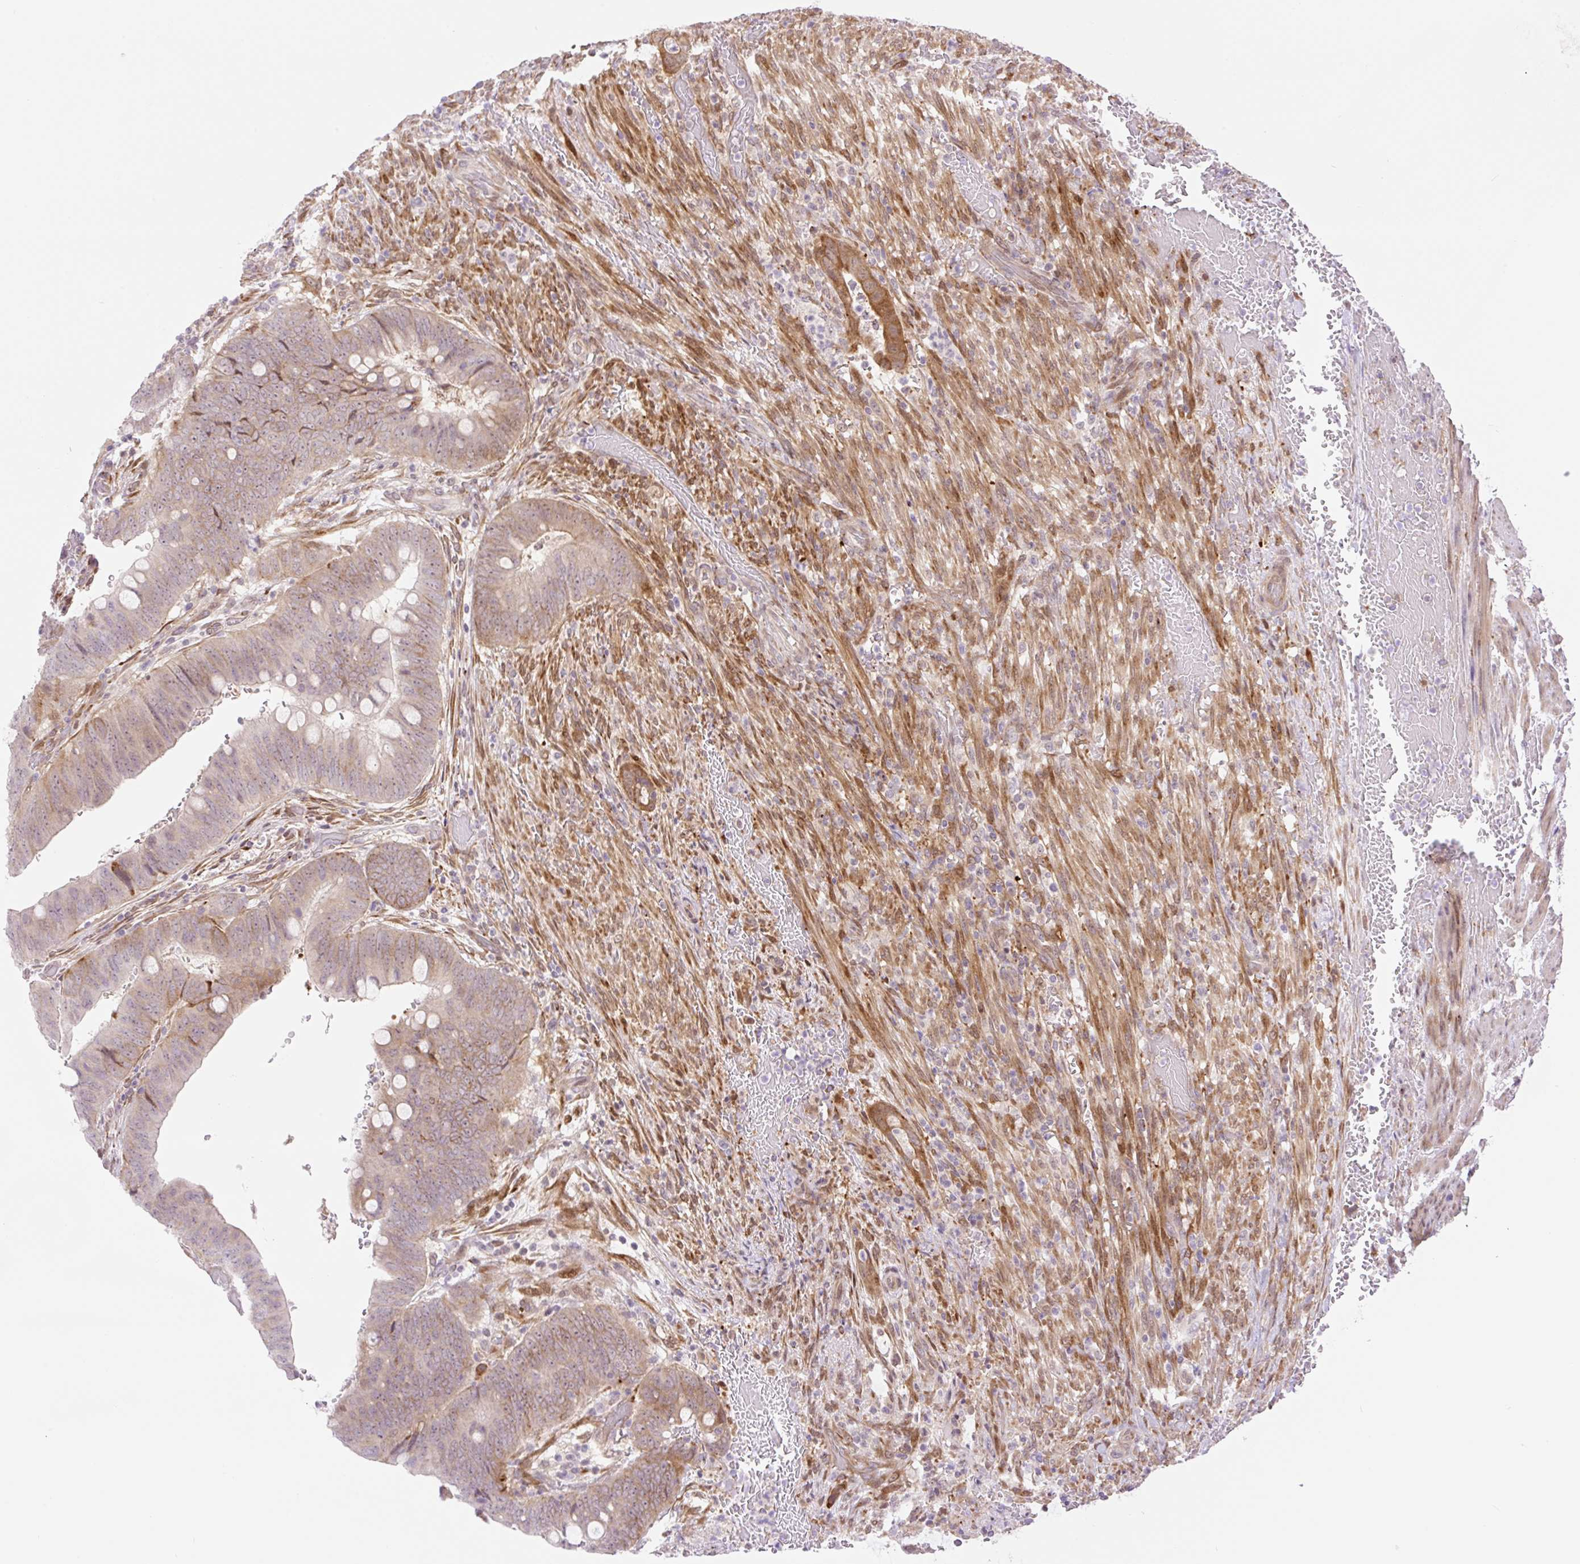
{"staining": {"intensity": "moderate", "quantity": "25%-75%", "location": "cytoplasmic/membranous,nuclear"}, "tissue": "colorectal cancer", "cell_type": "Tumor cells", "image_type": "cancer", "snomed": [{"axis": "morphology", "description": "Normal tissue, NOS"}, {"axis": "morphology", "description": "Adenocarcinoma, NOS"}, {"axis": "topography", "description": "Rectum"}, {"axis": "topography", "description": "Peripheral nerve tissue"}], "caption": "Immunohistochemistry (IHC) photomicrograph of adenocarcinoma (colorectal) stained for a protein (brown), which reveals medium levels of moderate cytoplasmic/membranous and nuclear expression in approximately 25%-75% of tumor cells.", "gene": "ZFP41", "patient": {"sex": "male", "age": 92}}